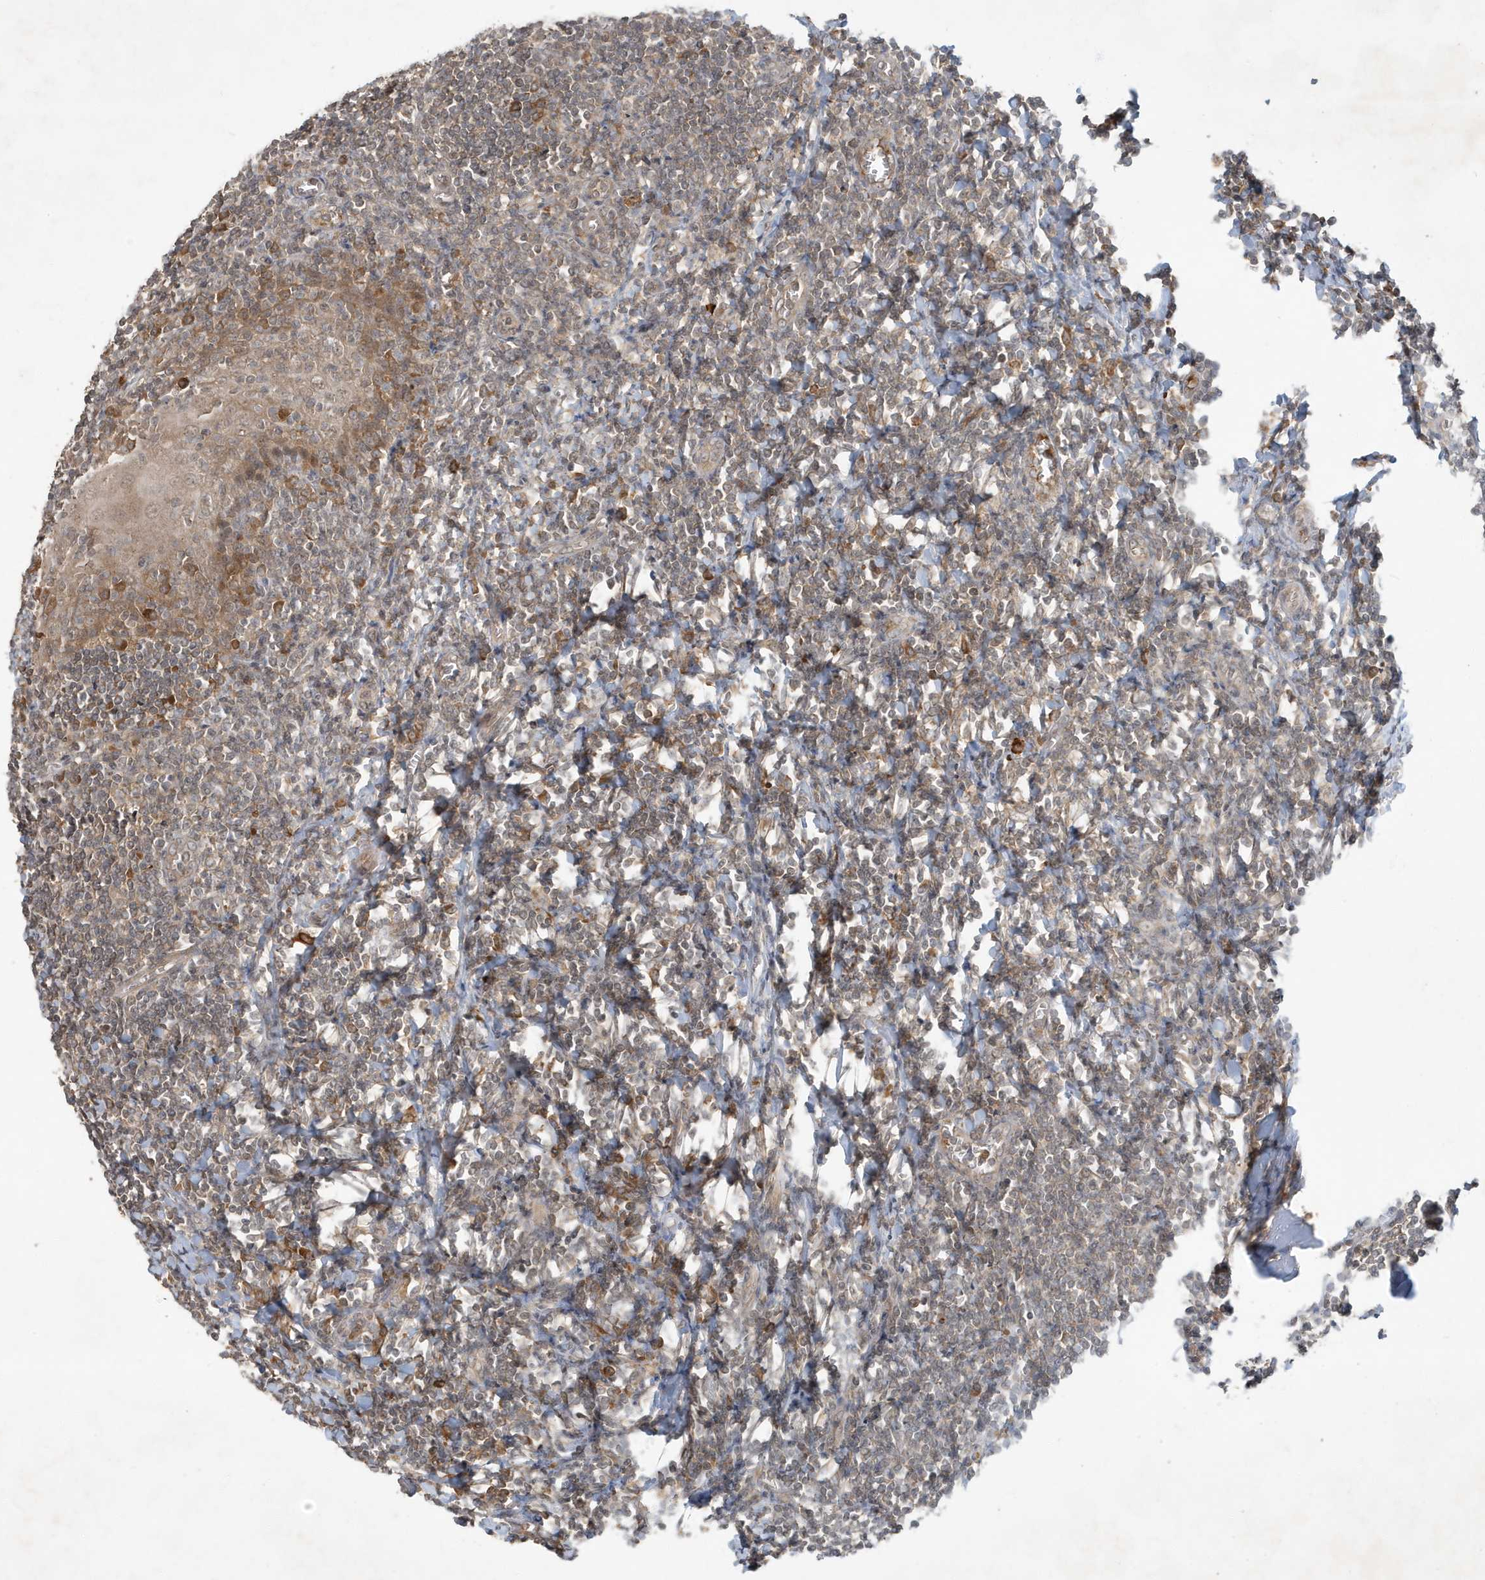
{"staining": {"intensity": "moderate", "quantity": "<25%", "location": "cytoplasmic/membranous"}, "tissue": "tonsil", "cell_type": "Germinal center cells", "image_type": "normal", "snomed": [{"axis": "morphology", "description": "Normal tissue, NOS"}, {"axis": "topography", "description": "Tonsil"}], "caption": "Immunohistochemistry staining of normal tonsil, which exhibits low levels of moderate cytoplasmic/membranous positivity in about <25% of germinal center cells indicating moderate cytoplasmic/membranous protein positivity. The staining was performed using DAB (brown) for protein detection and nuclei were counterstained in hematoxylin (blue).", "gene": "ABCB9", "patient": {"sex": "male", "age": 27}}